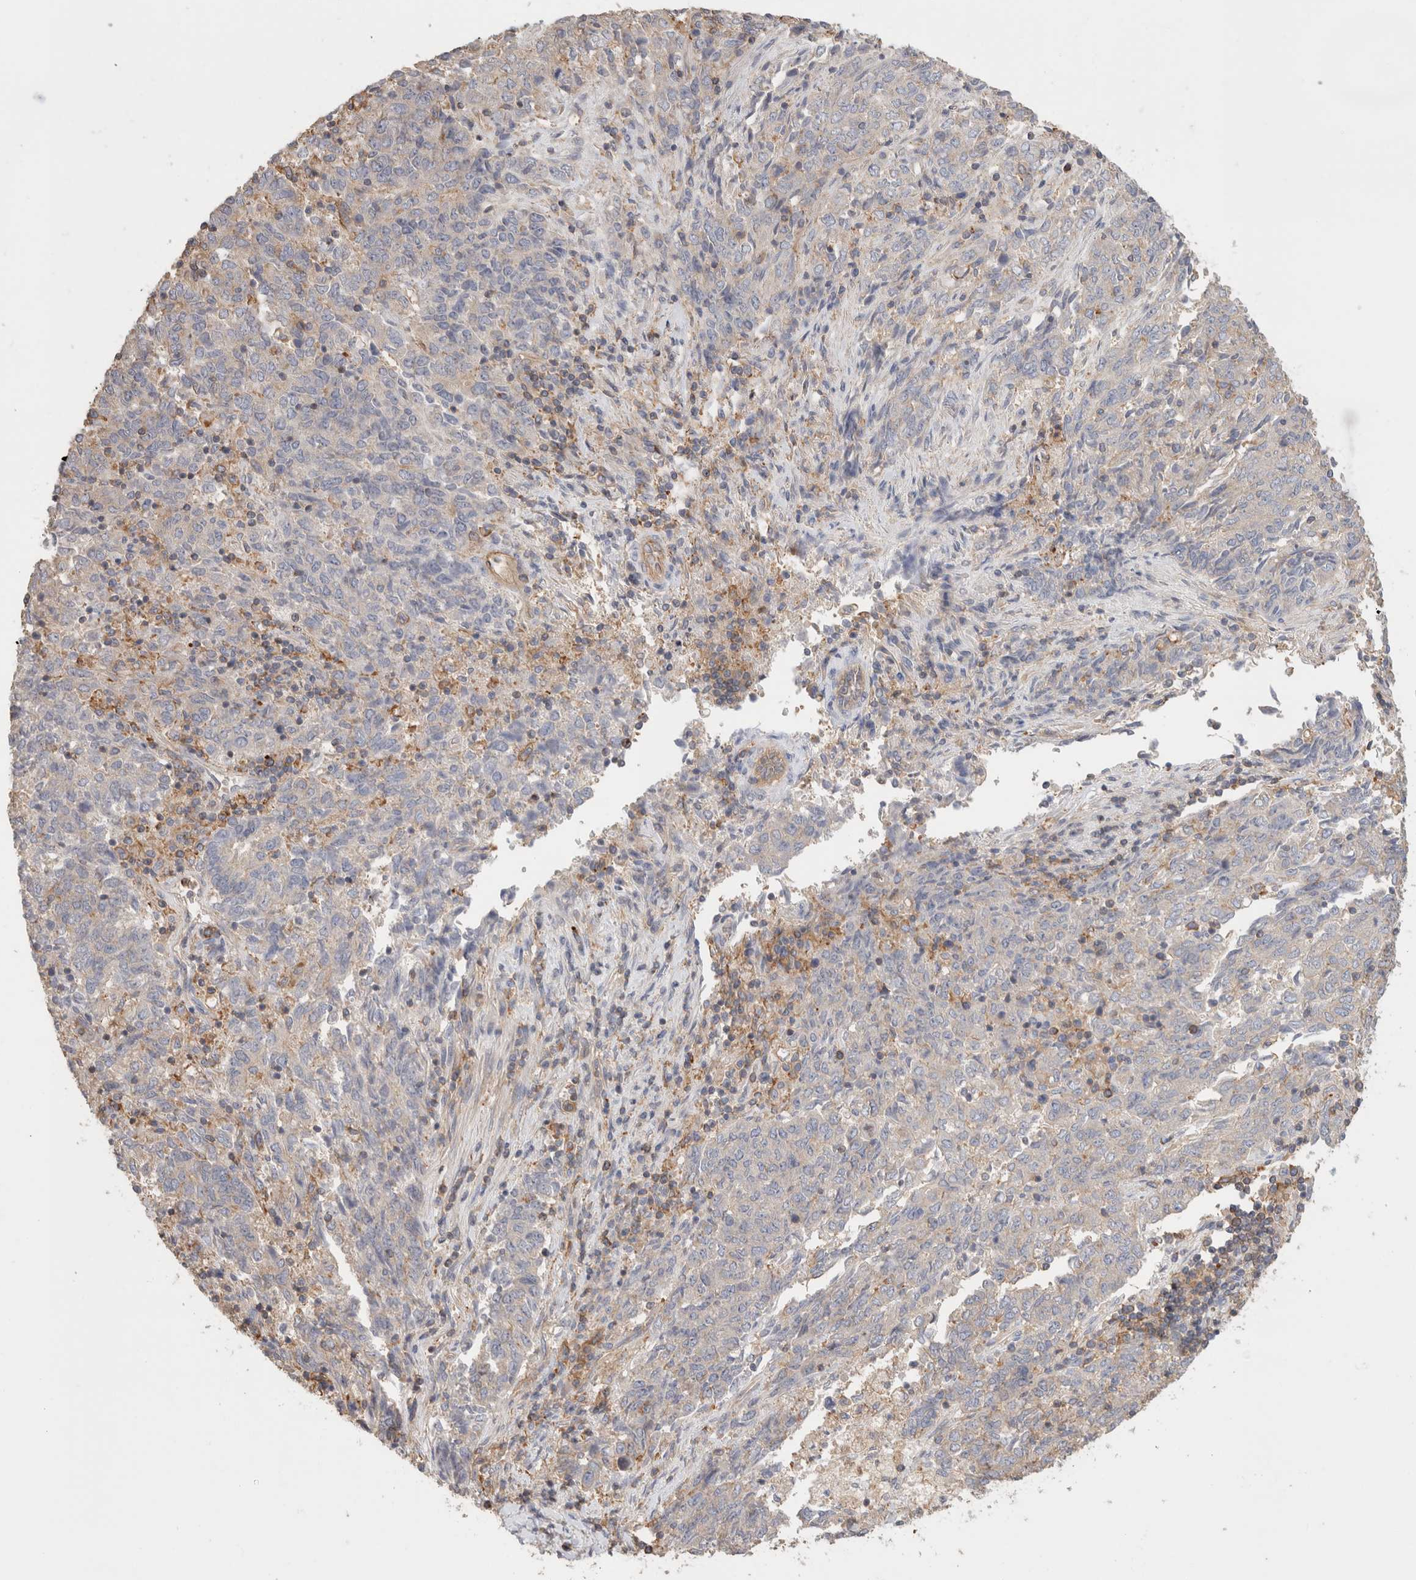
{"staining": {"intensity": "negative", "quantity": "none", "location": "none"}, "tissue": "endometrial cancer", "cell_type": "Tumor cells", "image_type": "cancer", "snomed": [{"axis": "morphology", "description": "Adenocarcinoma, NOS"}, {"axis": "topography", "description": "Endometrium"}], "caption": "Human endometrial cancer stained for a protein using IHC exhibits no expression in tumor cells.", "gene": "CFAP418", "patient": {"sex": "female", "age": 80}}